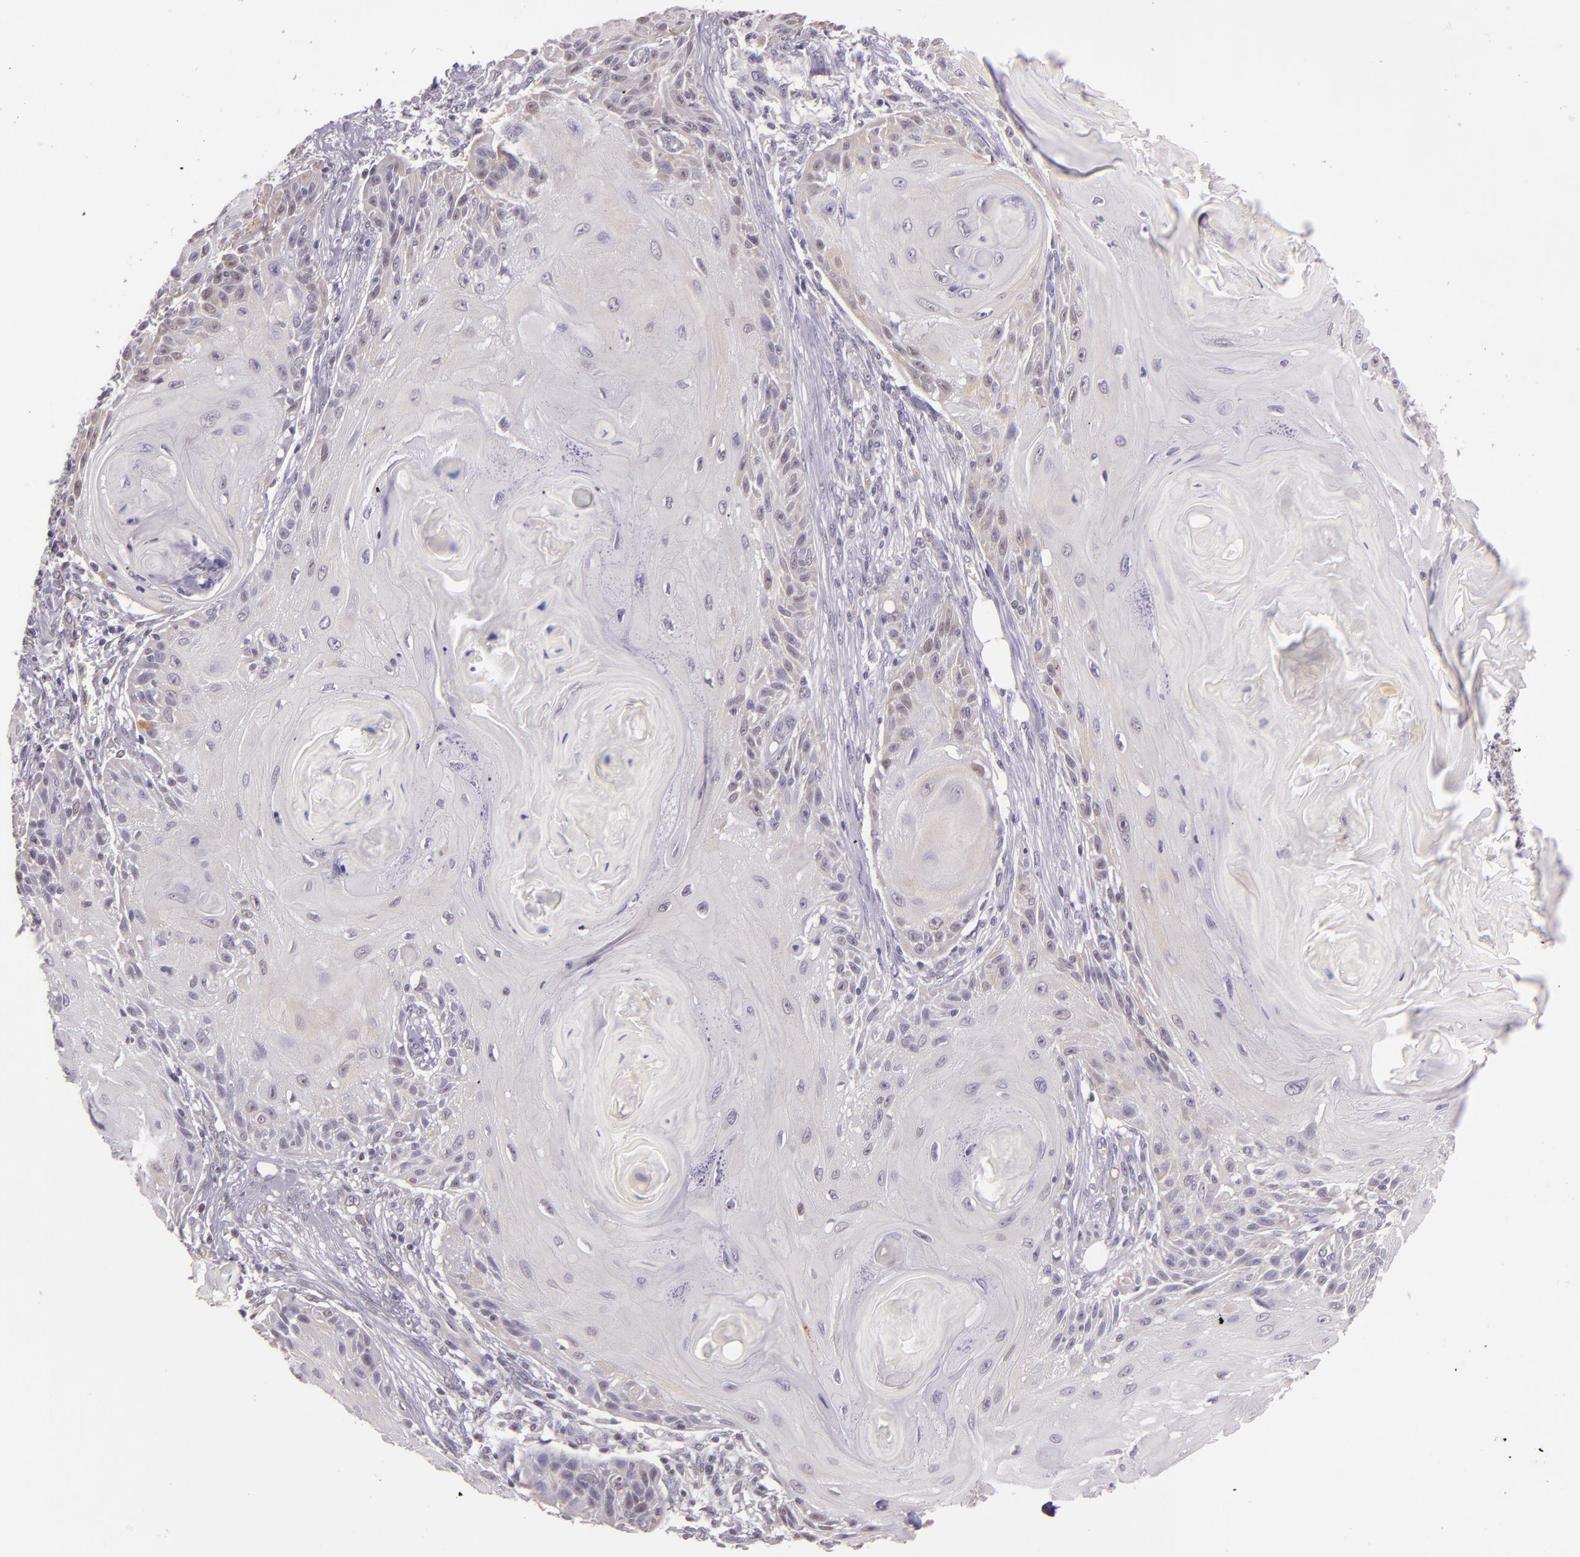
{"staining": {"intensity": "negative", "quantity": "none", "location": "none"}, "tissue": "skin cancer", "cell_type": "Tumor cells", "image_type": "cancer", "snomed": [{"axis": "morphology", "description": "Squamous cell carcinoma, NOS"}, {"axis": "topography", "description": "Skin"}], "caption": "There is no significant positivity in tumor cells of skin squamous cell carcinoma. (Stains: DAB (3,3'-diaminobenzidine) IHC with hematoxylin counter stain, Microscopy: brightfield microscopy at high magnification).", "gene": "HSPA8", "patient": {"sex": "female", "age": 88}}